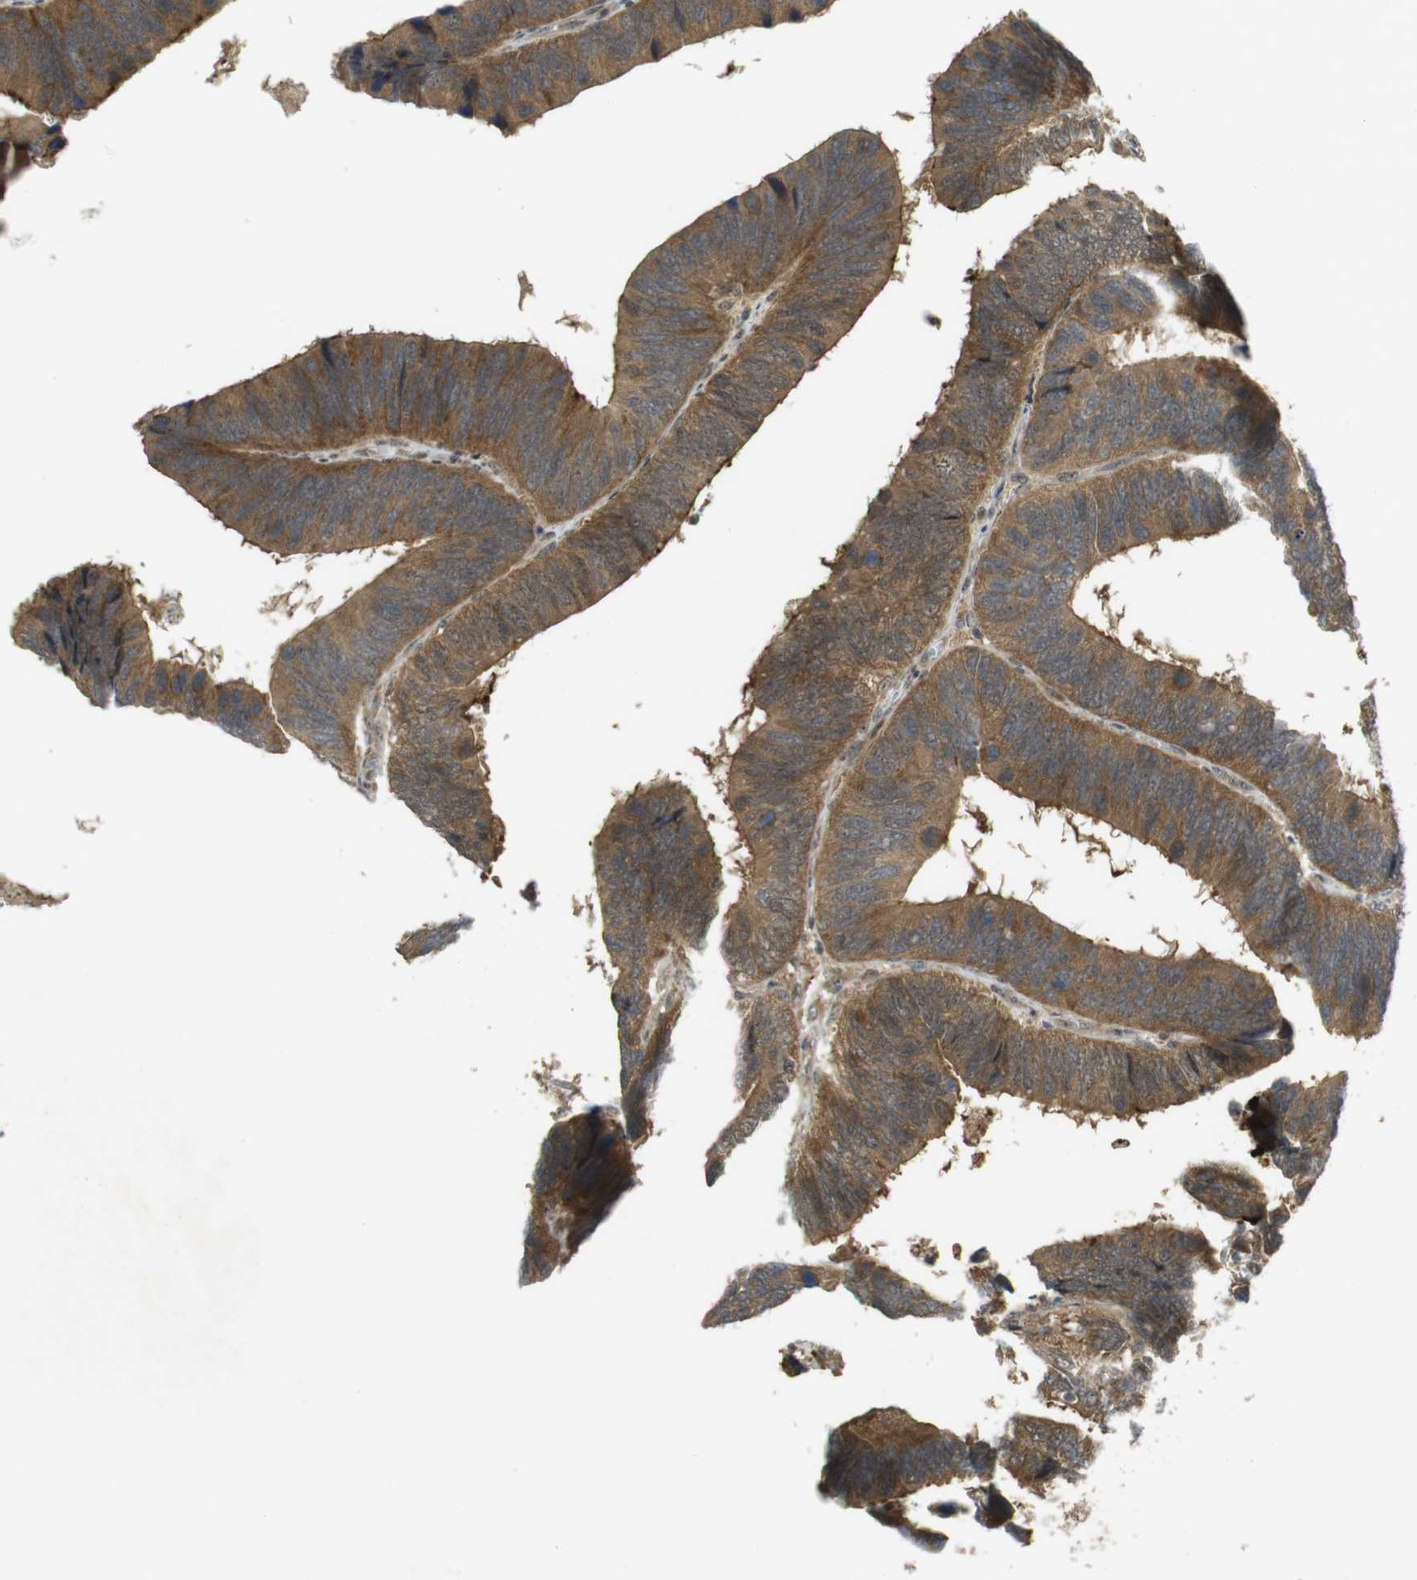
{"staining": {"intensity": "moderate", "quantity": ">75%", "location": "cytoplasmic/membranous"}, "tissue": "colorectal cancer", "cell_type": "Tumor cells", "image_type": "cancer", "snomed": [{"axis": "morphology", "description": "Adenocarcinoma, NOS"}, {"axis": "topography", "description": "Colon"}], "caption": "Human colorectal cancer (adenocarcinoma) stained for a protein (brown) exhibits moderate cytoplasmic/membranous positive expression in approximately >75% of tumor cells.", "gene": "TMX3", "patient": {"sex": "male", "age": 72}}